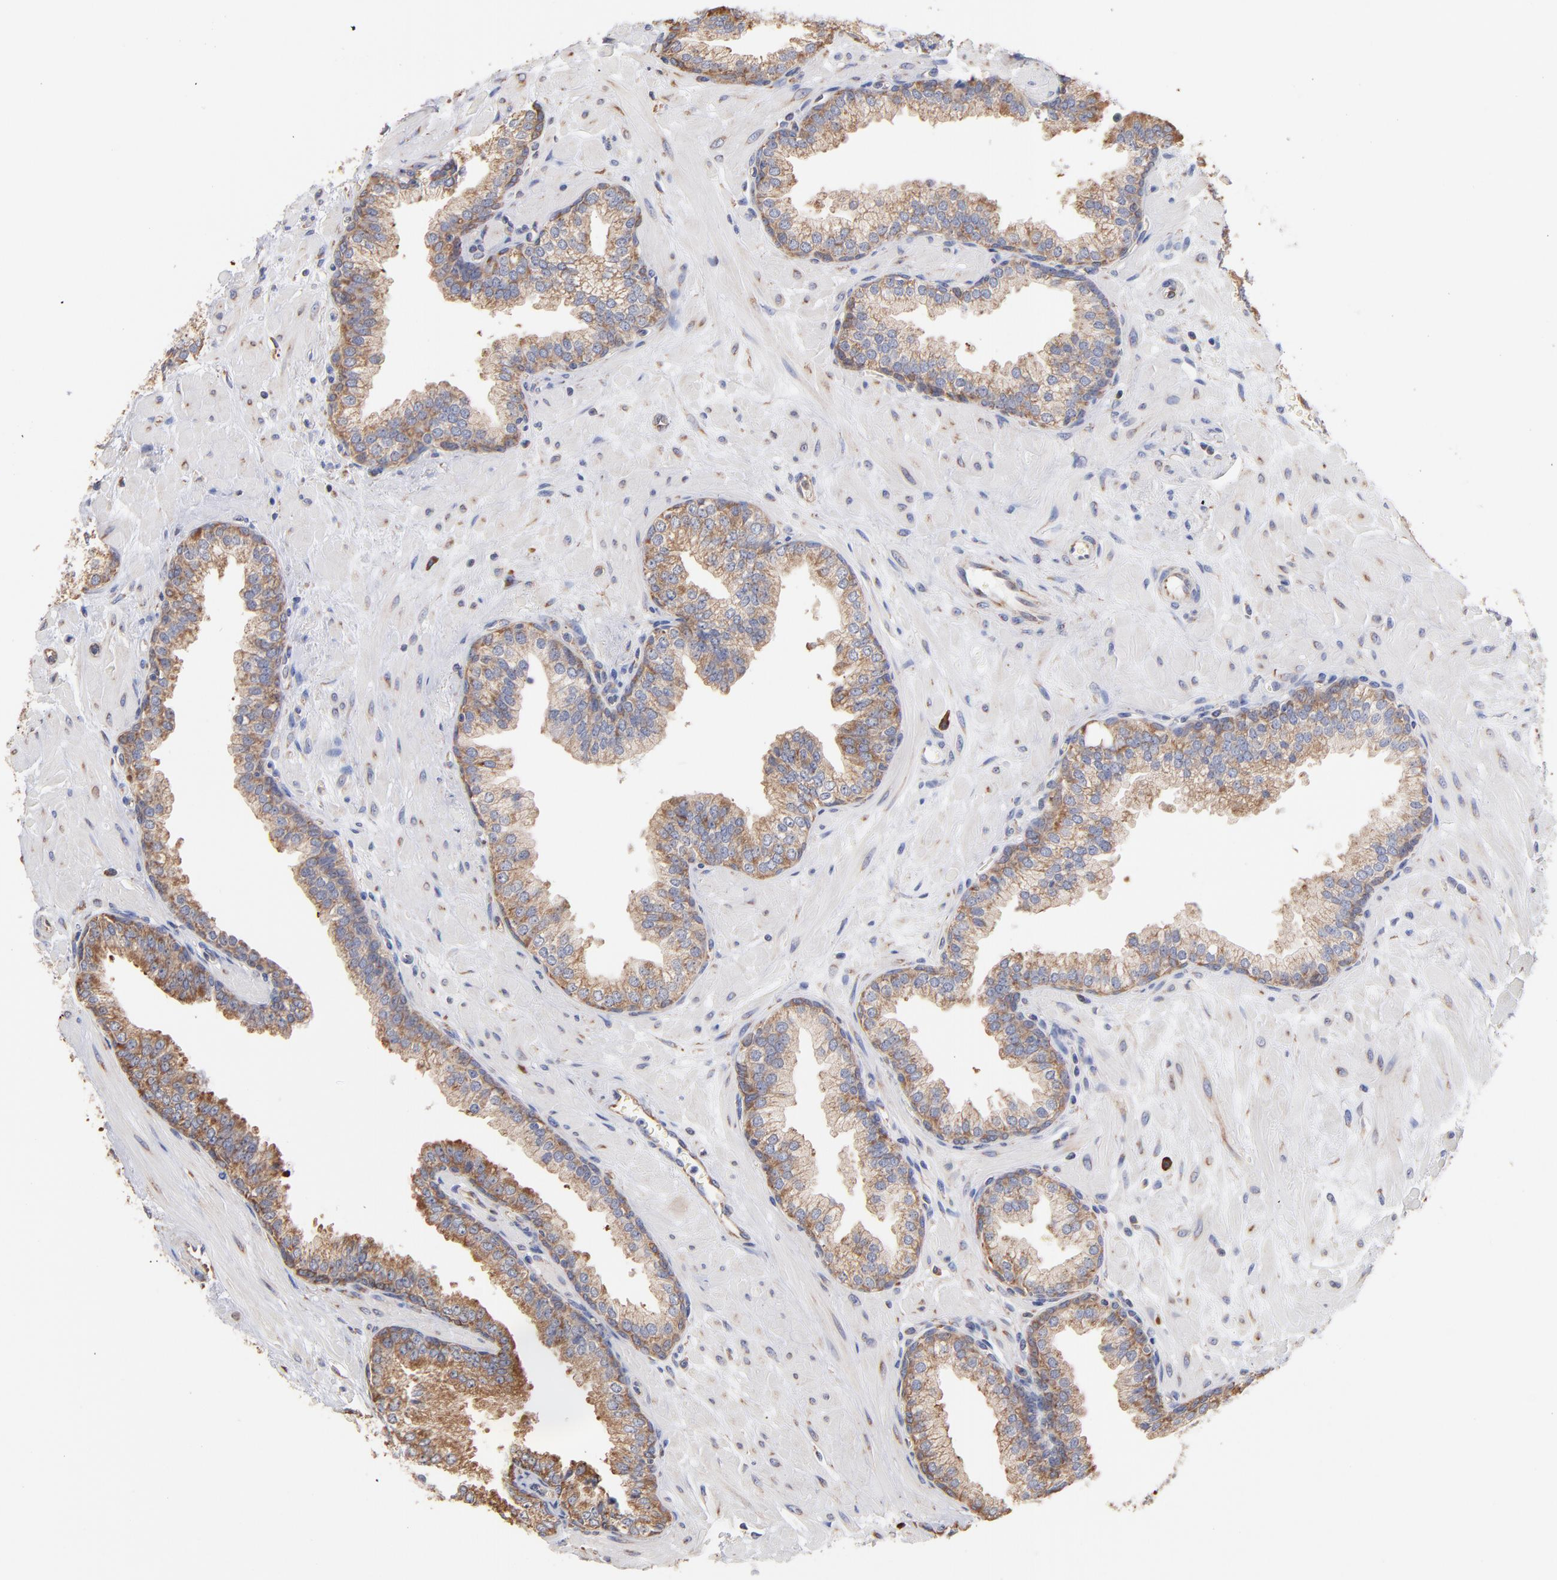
{"staining": {"intensity": "moderate", "quantity": "25%-75%", "location": "cytoplasmic/membranous"}, "tissue": "prostate", "cell_type": "Glandular cells", "image_type": "normal", "snomed": [{"axis": "morphology", "description": "Normal tissue, NOS"}, {"axis": "topography", "description": "Prostate"}], "caption": "Glandular cells display medium levels of moderate cytoplasmic/membranous staining in approximately 25%-75% of cells in unremarkable human prostate. (DAB IHC with brightfield microscopy, high magnification).", "gene": "RPL9", "patient": {"sex": "male", "age": 60}}